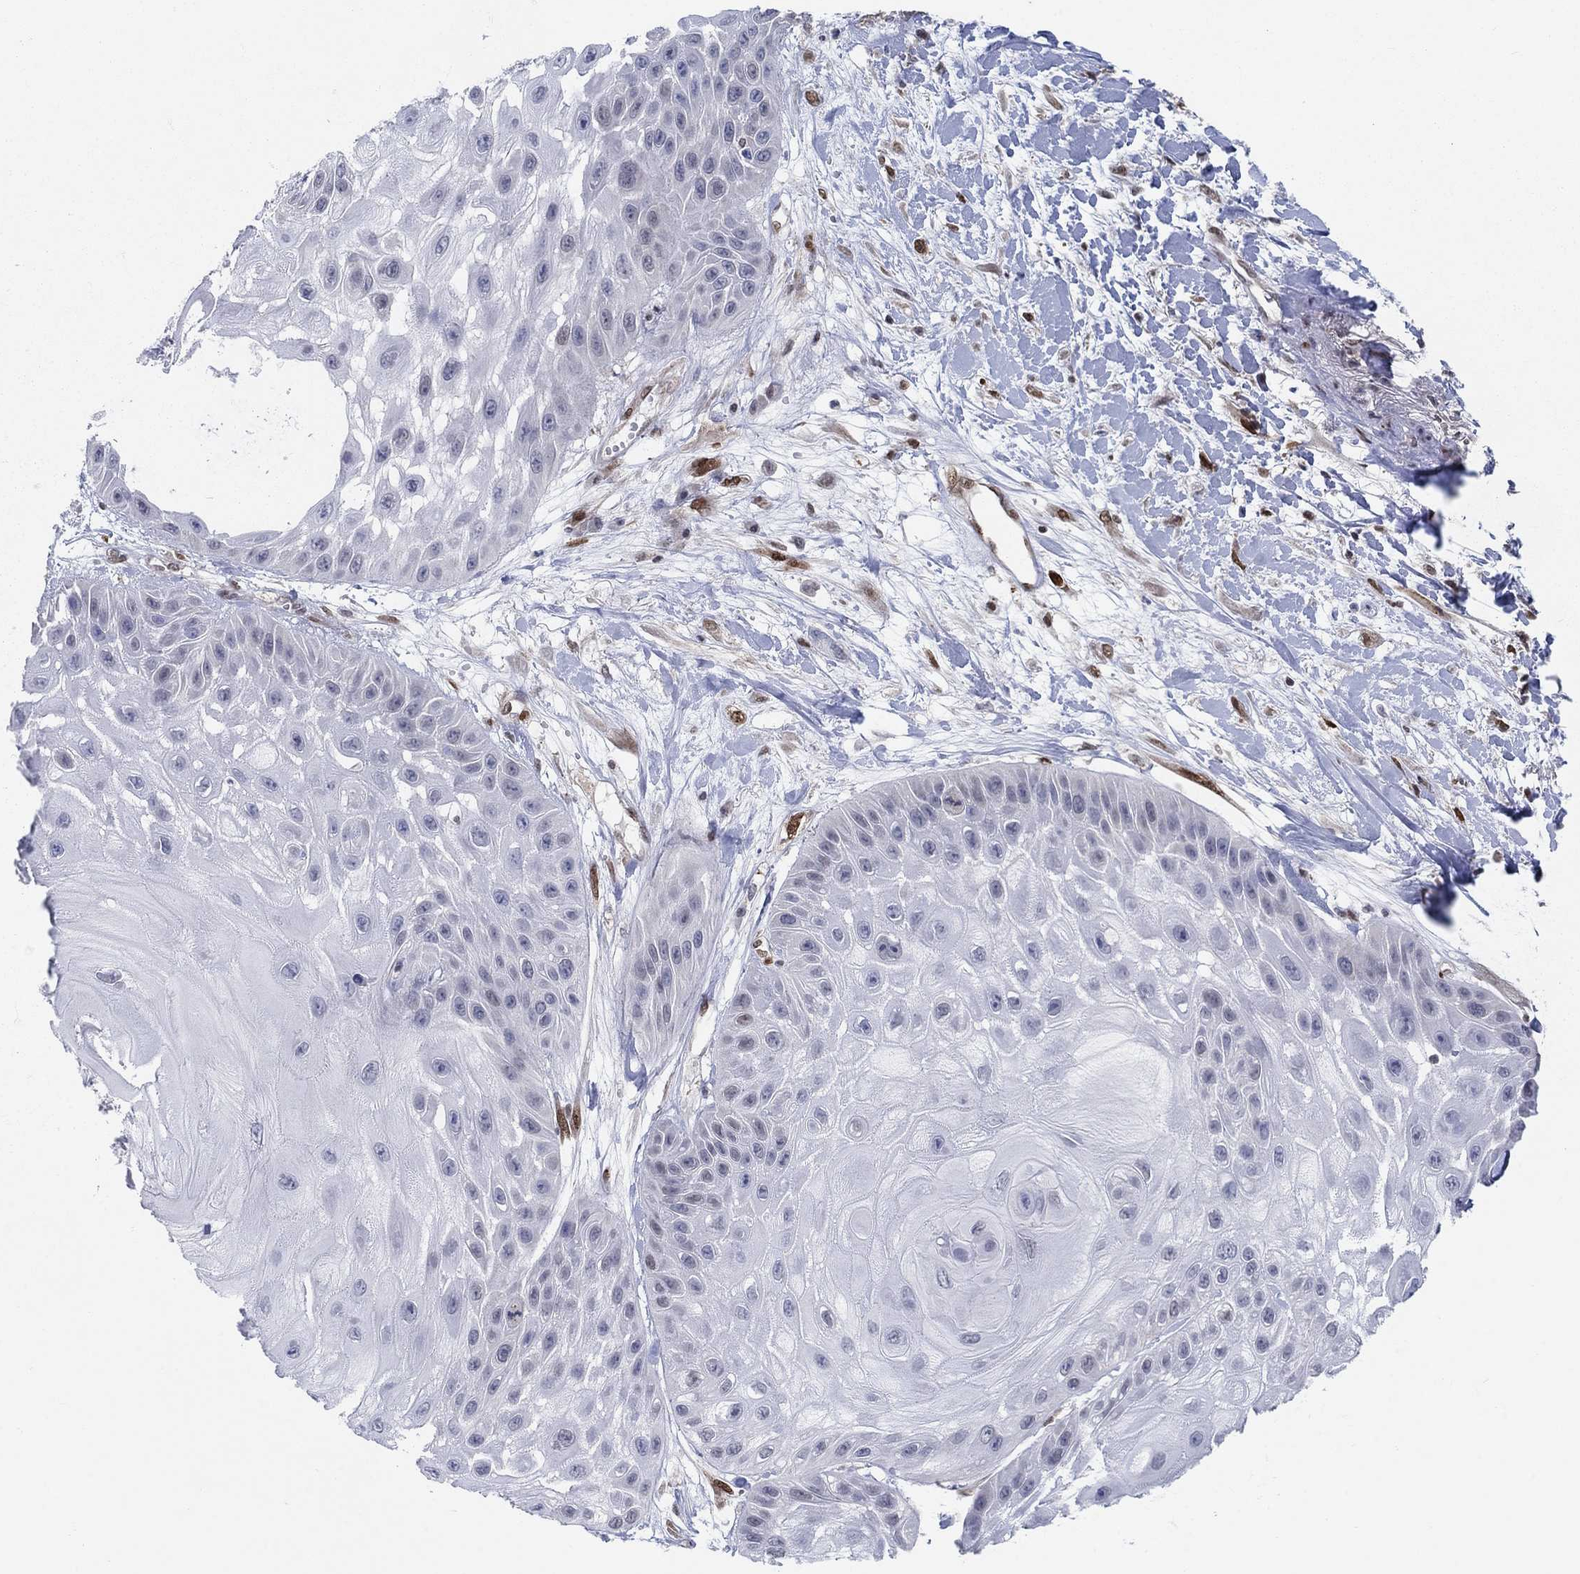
{"staining": {"intensity": "strong", "quantity": "25%-75%", "location": "nuclear"}, "tissue": "skin cancer", "cell_type": "Tumor cells", "image_type": "cancer", "snomed": [{"axis": "morphology", "description": "Normal tissue, NOS"}, {"axis": "morphology", "description": "Squamous cell carcinoma, NOS"}, {"axis": "topography", "description": "Skin"}], "caption": "Protein expression analysis of skin cancer exhibits strong nuclear staining in about 25%-75% of tumor cells.", "gene": "CENPE", "patient": {"sex": "male", "age": 79}}